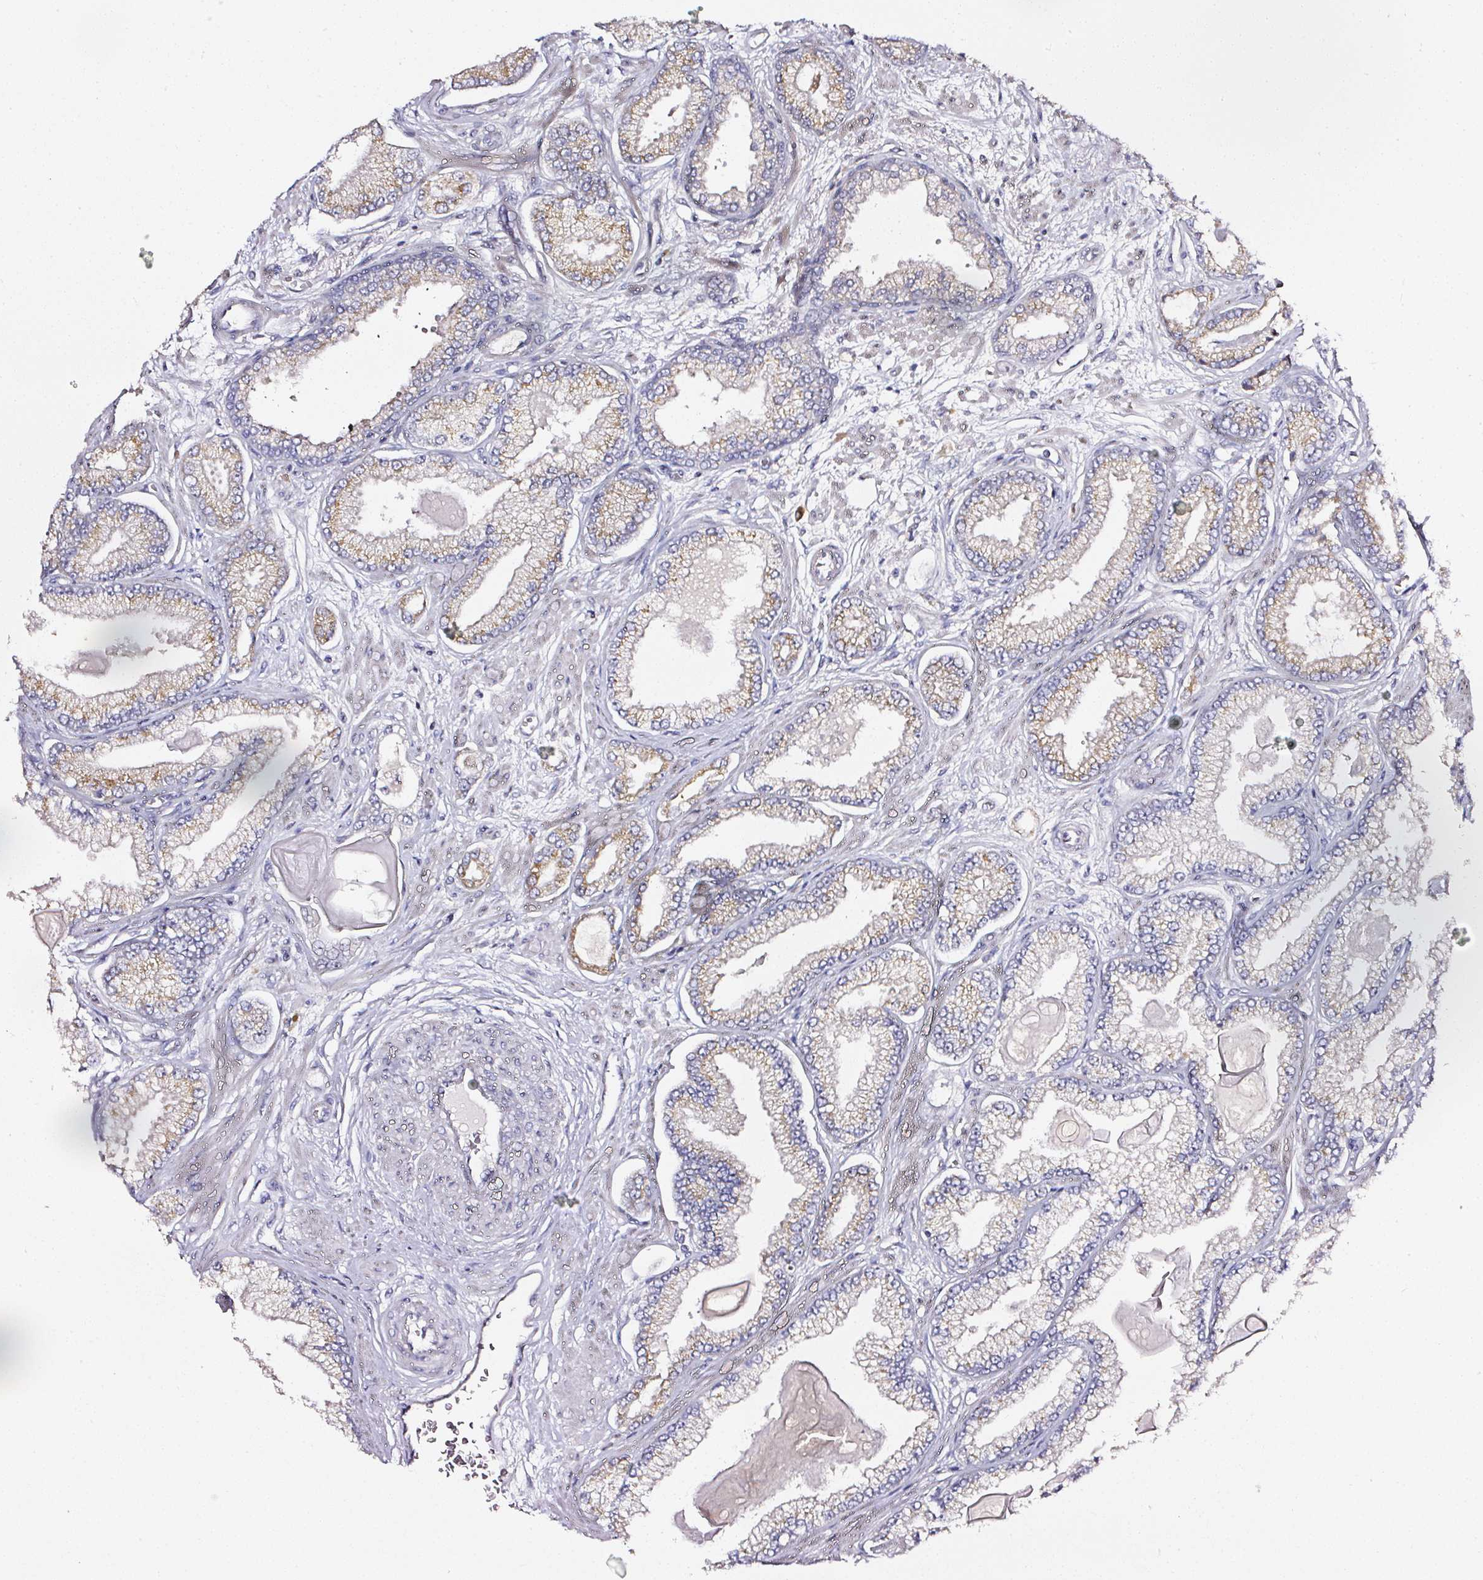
{"staining": {"intensity": "weak", "quantity": ">75%", "location": "cytoplasmic/membranous"}, "tissue": "prostate cancer", "cell_type": "Tumor cells", "image_type": "cancer", "snomed": [{"axis": "morphology", "description": "Adenocarcinoma, Low grade"}, {"axis": "topography", "description": "Prostate"}], "caption": "Weak cytoplasmic/membranous positivity for a protein is identified in about >75% of tumor cells of prostate cancer using IHC.", "gene": "NTRK1", "patient": {"sex": "male", "age": 64}}